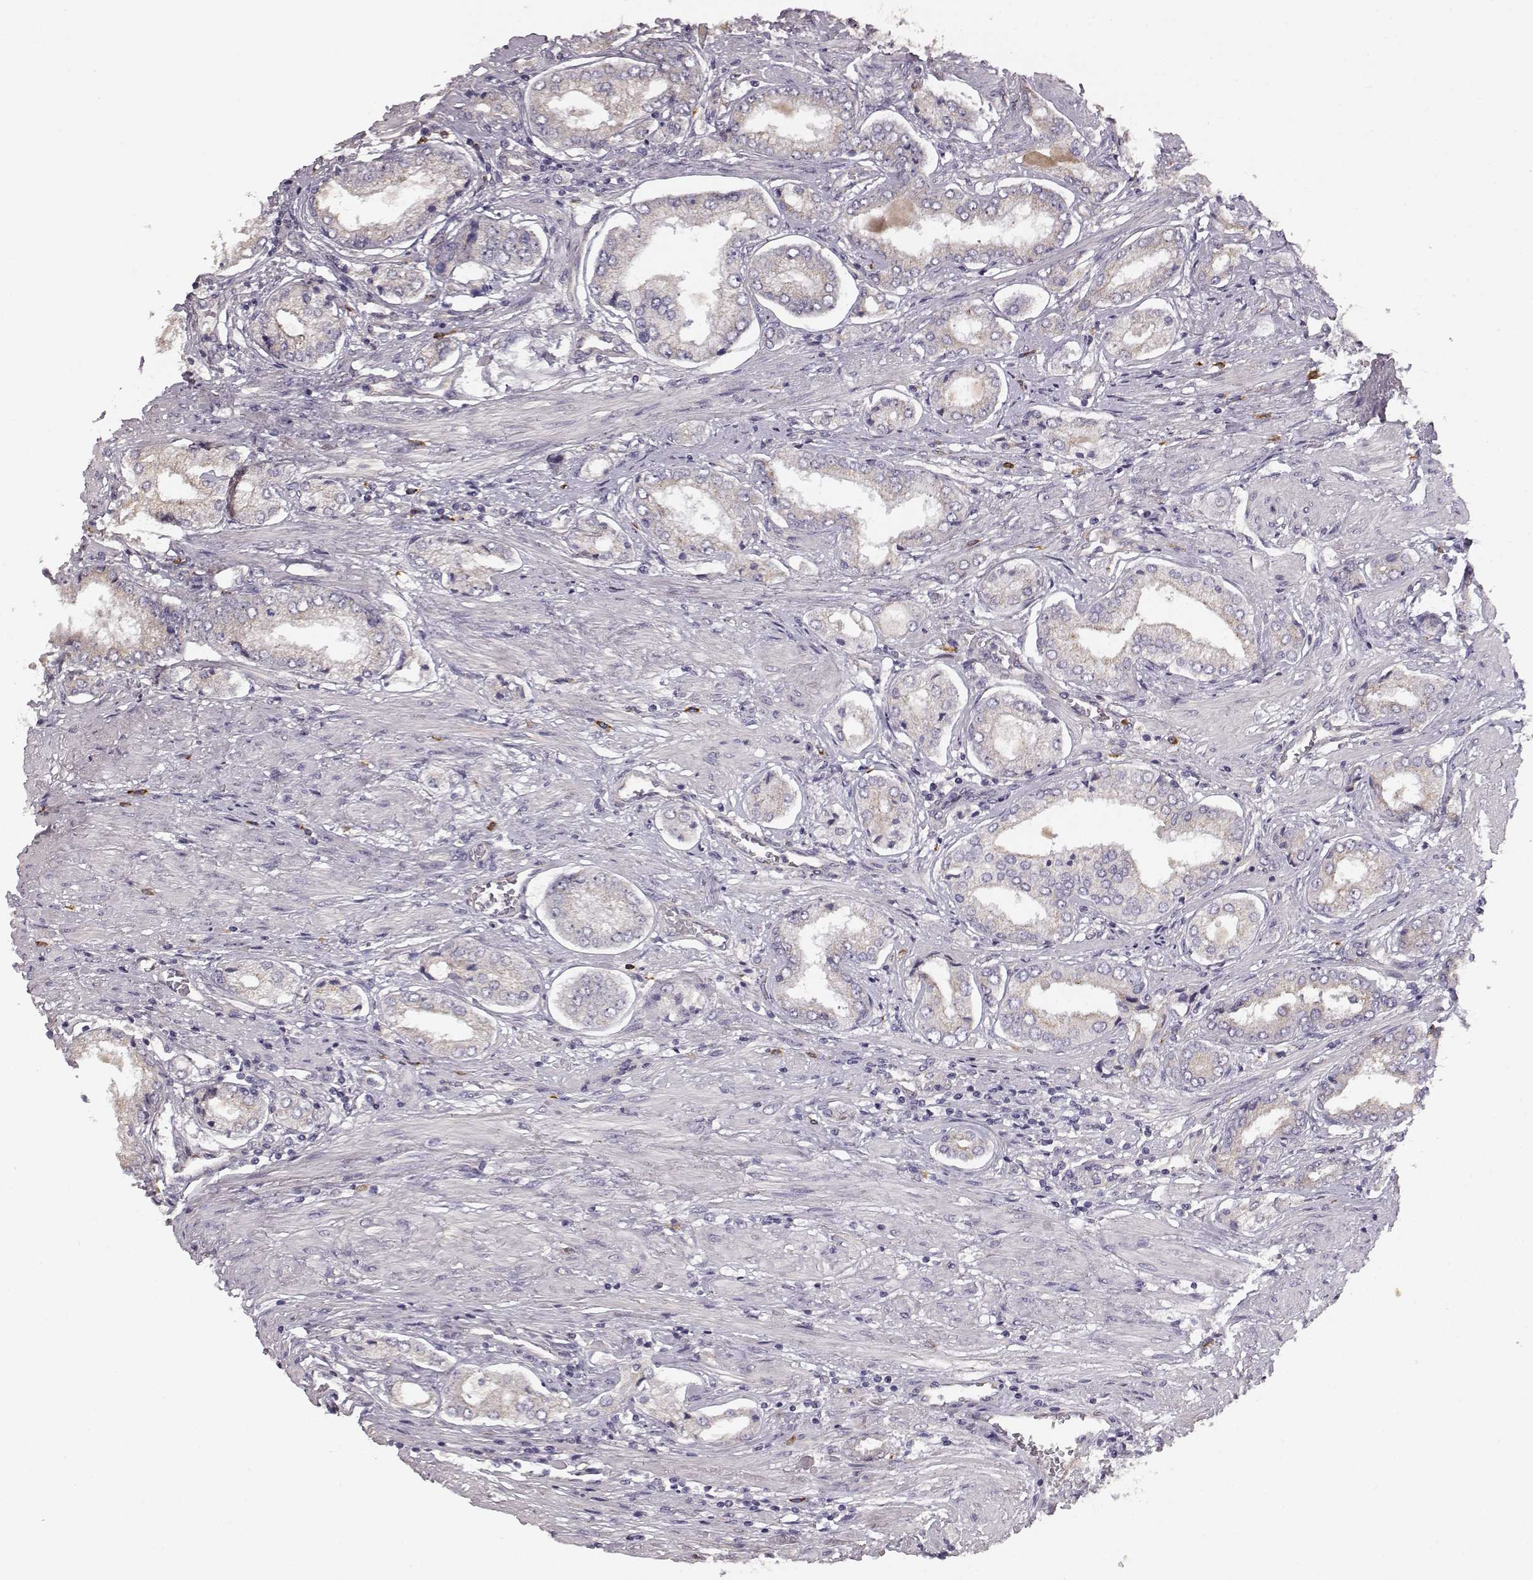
{"staining": {"intensity": "negative", "quantity": "none", "location": "none"}, "tissue": "prostate cancer", "cell_type": "Tumor cells", "image_type": "cancer", "snomed": [{"axis": "morphology", "description": "Adenocarcinoma, NOS"}, {"axis": "topography", "description": "Prostate"}], "caption": "IHC micrograph of neoplastic tissue: prostate adenocarcinoma stained with DAB (3,3'-diaminobenzidine) displays no significant protein positivity in tumor cells. (DAB immunohistochemistry (IHC), high magnification).", "gene": "GHR", "patient": {"sex": "male", "age": 63}}